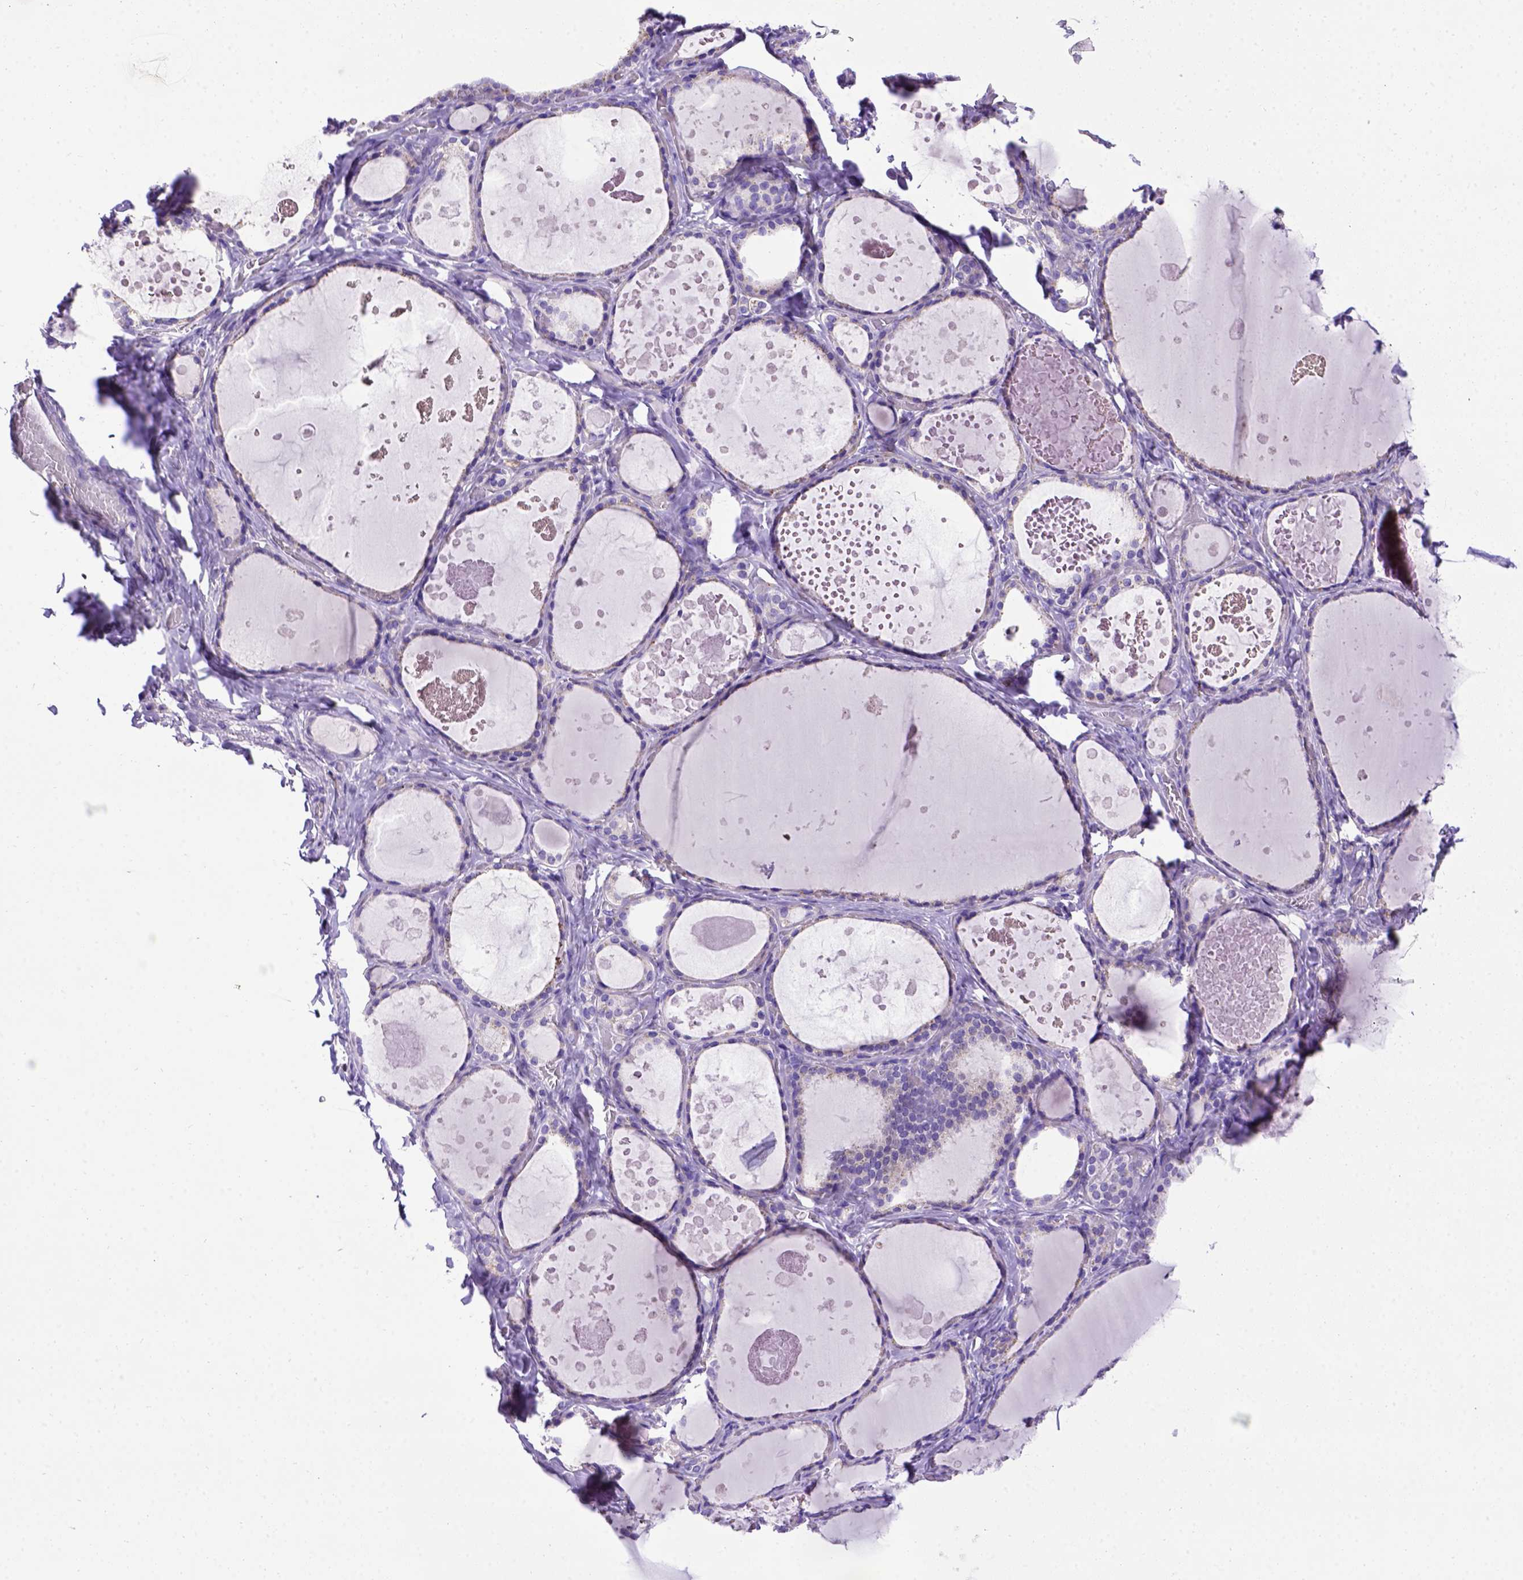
{"staining": {"intensity": "negative", "quantity": "none", "location": "none"}, "tissue": "thyroid gland", "cell_type": "Glandular cells", "image_type": "normal", "snomed": [{"axis": "morphology", "description": "Normal tissue, NOS"}, {"axis": "topography", "description": "Thyroid gland"}], "caption": "Immunohistochemistry (IHC) image of normal thyroid gland: thyroid gland stained with DAB (3,3'-diaminobenzidine) demonstrates no significant protein staining in glandular cells.", "gene": "PTGES", "patient": {"sex": "female", "age": 56}}